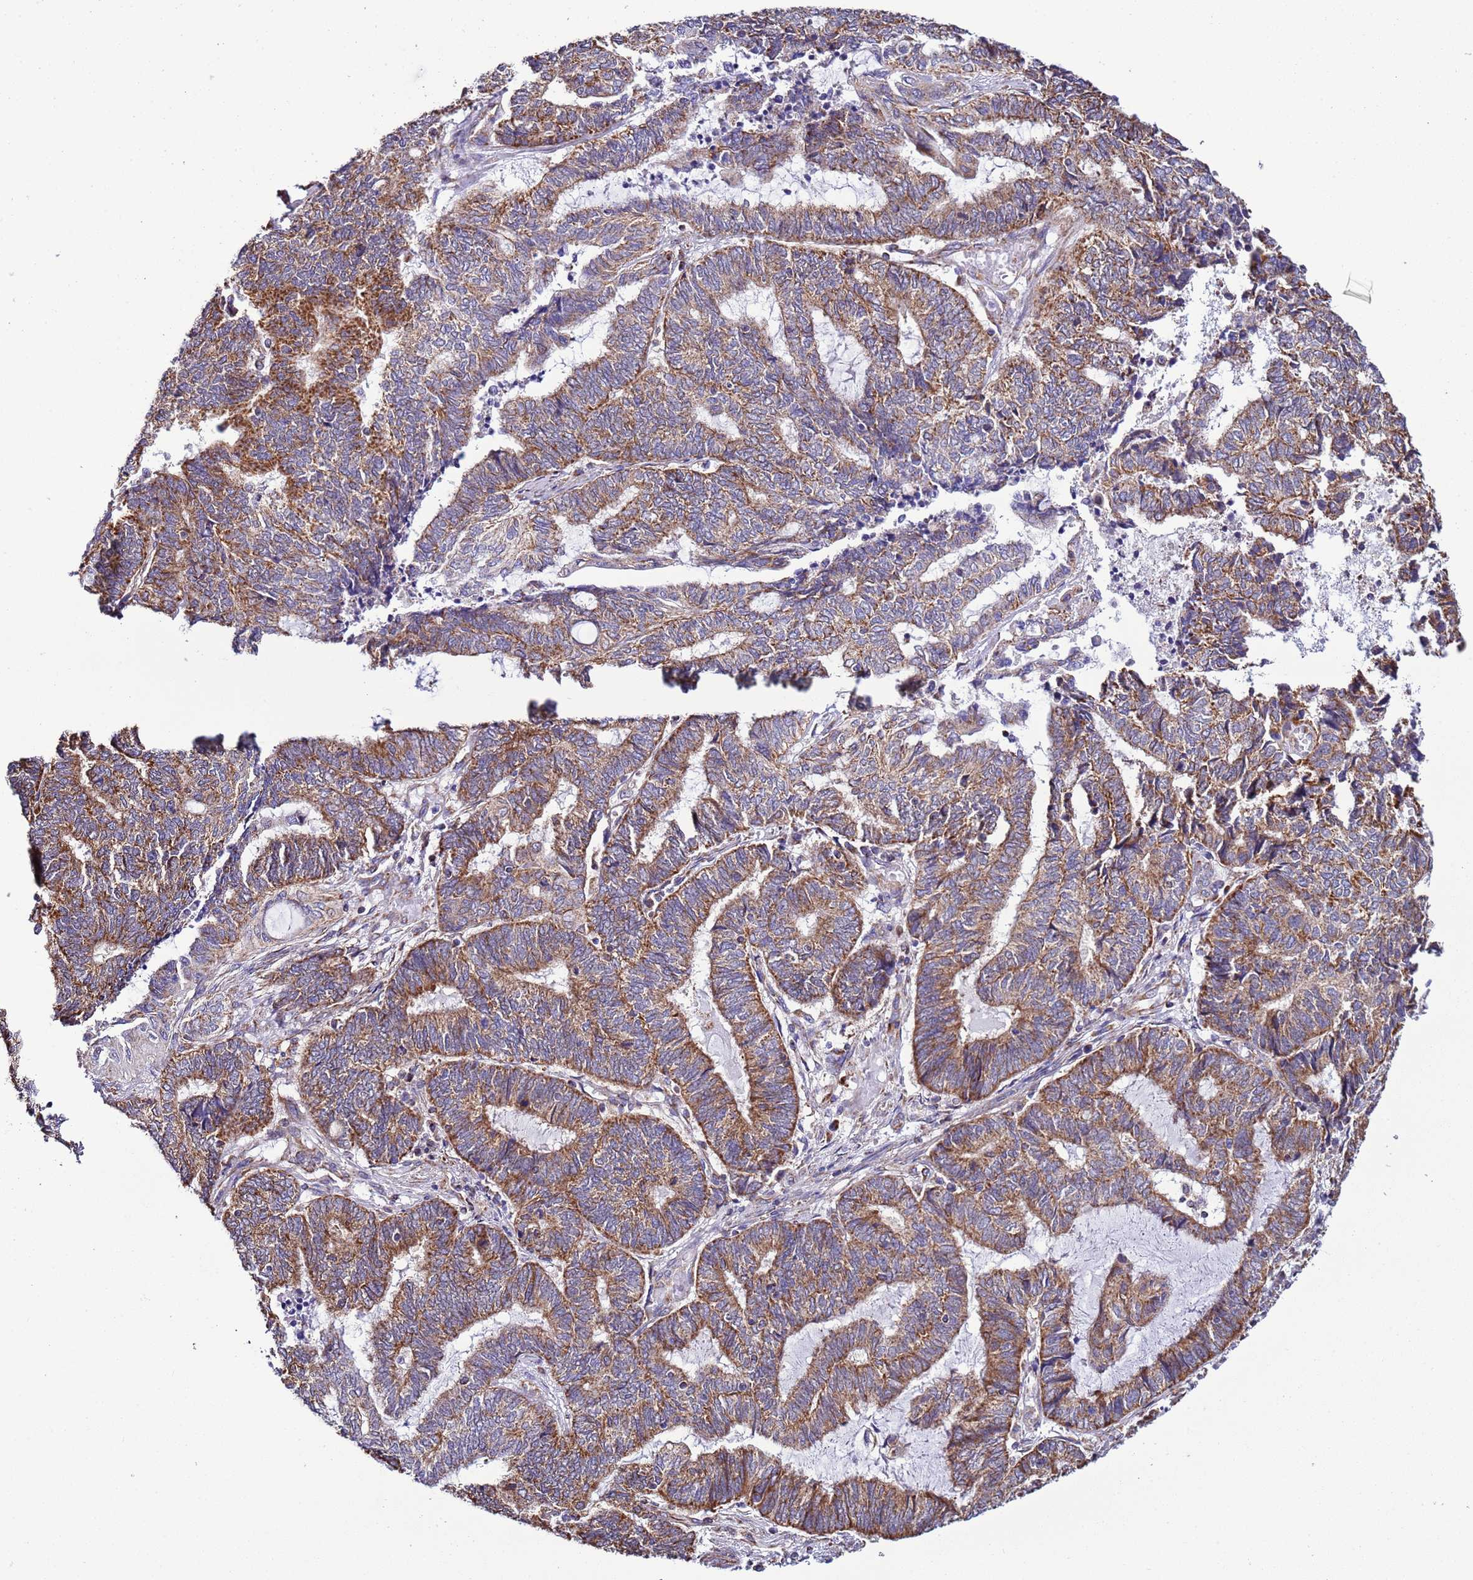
{"staining": {"intensity": "moderate", "quantity": ">75%", "location": "cytoplasmic/membranous"}, "tissue": "endometrial cancer", "cell_type": "Tumor cells", "image_type": "cancer", "snomed": [{"axis": "morphology", "description": "Adenocarcinoma, NOS"}, {"axis": "topography", "description": "Uterus"}, {"axis": "topography", "description": "Endometrium"}], "caption": "Endometrial cancer (adenocarcinoma) stained with immunohistochemistry shows moderate cytoplasmic/membranous positivity in approximately >75% of tumor cells. Ihc stains the protein of interest in brown and the nuclei are stained blue.", "gene": "AHI1", "patient": {"sex": "female", "age": 70}}